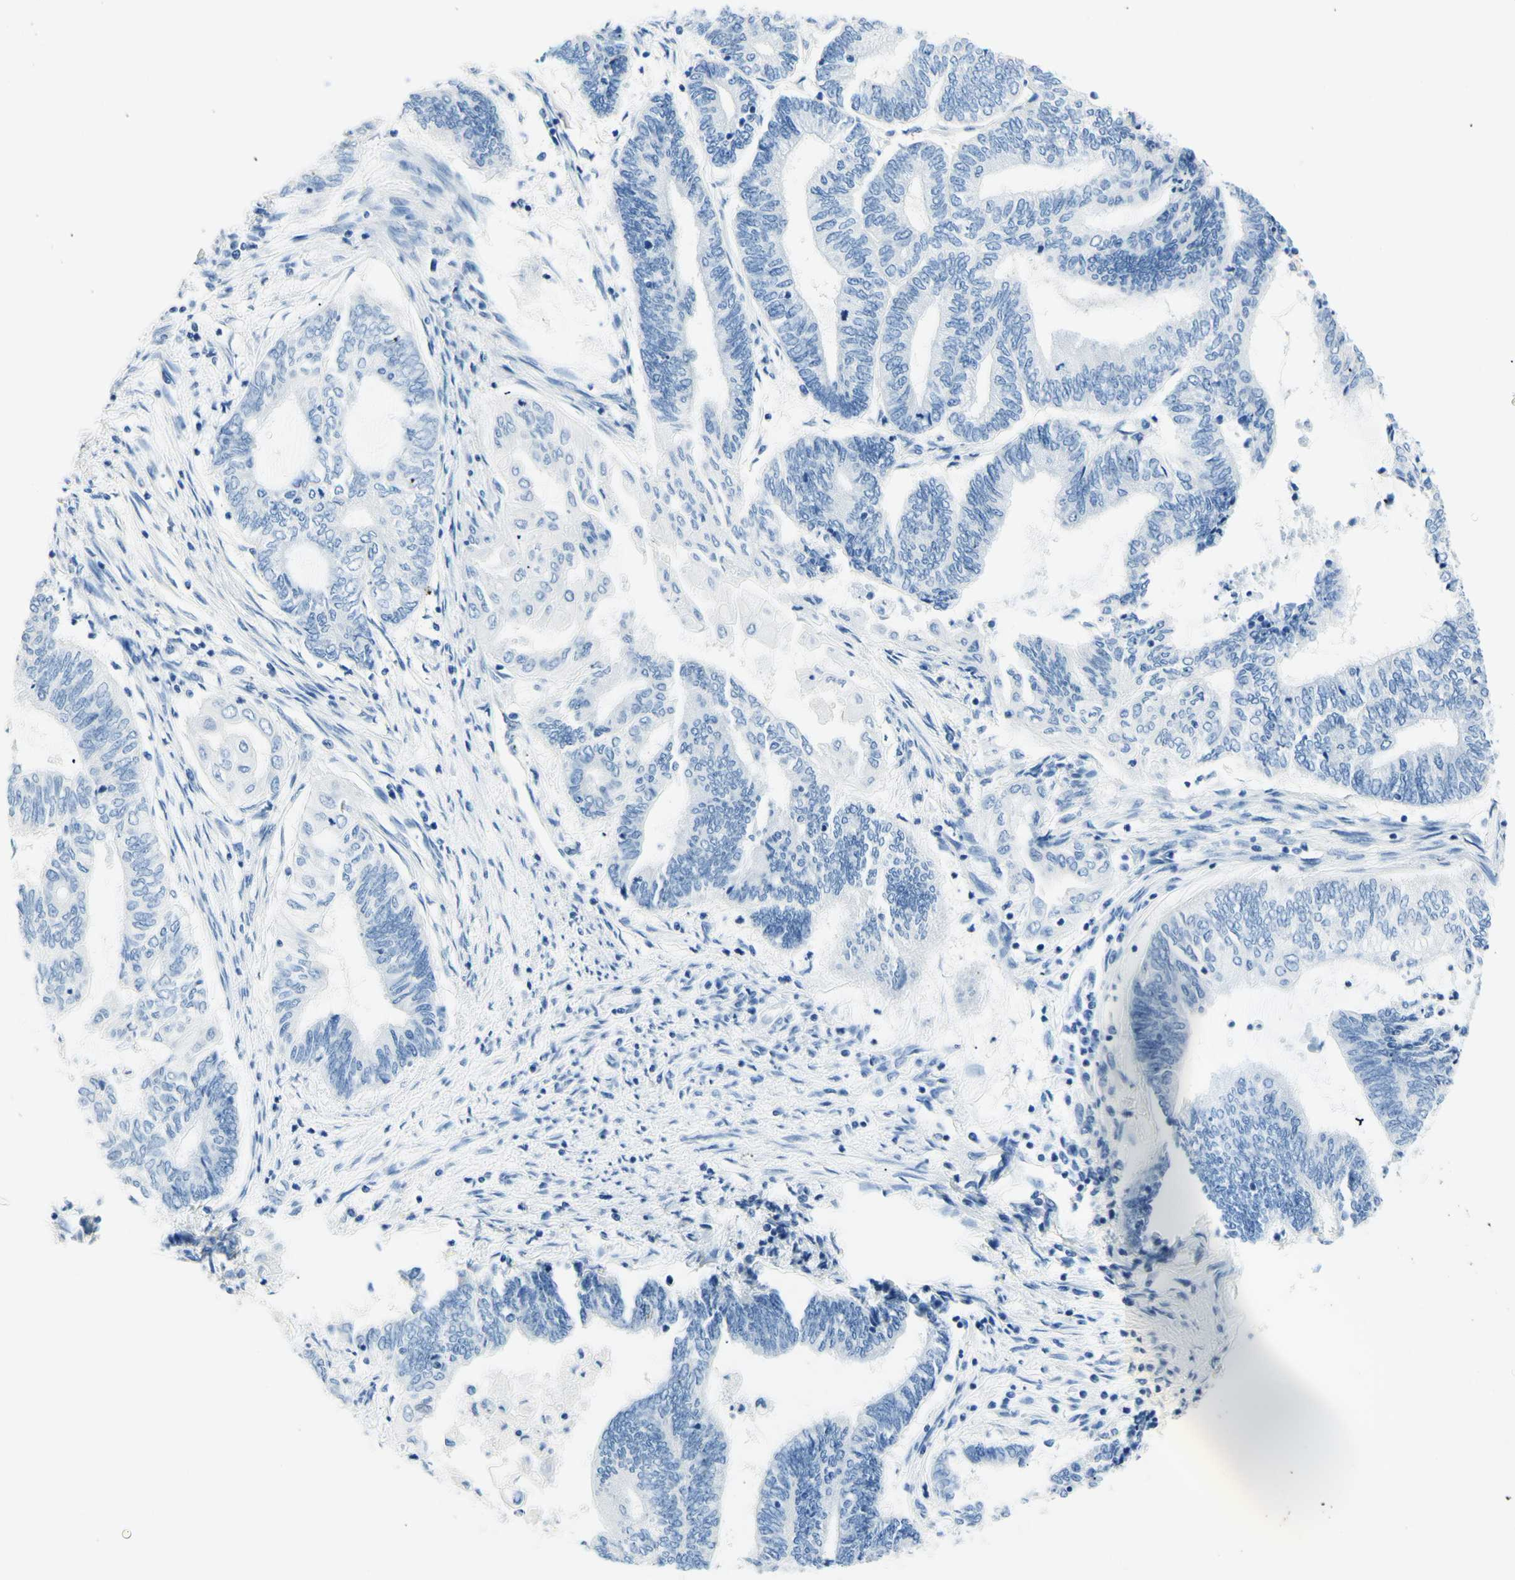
{"staining": {"intensity": "negative", "quantity": "none", "location": "none"}, "tissue": "endometrial cancer", "cell_type": "Tumor cells", "image_type": "cancer", "snomed": [{"axis": "morphology", "description": "Adenocarcinoma, NOS"}, {"axis": "topography", "description": "Uterus"}, {"axis": "topography", "description": "Endometrium"}], "caption": "IHC image of endometrial adenocarcinoma stained for a protein (brown), which demonstrates no positivity in tumor cells.", "gene": "HPCA", "patient": {"sex": "female", "age": 70}}